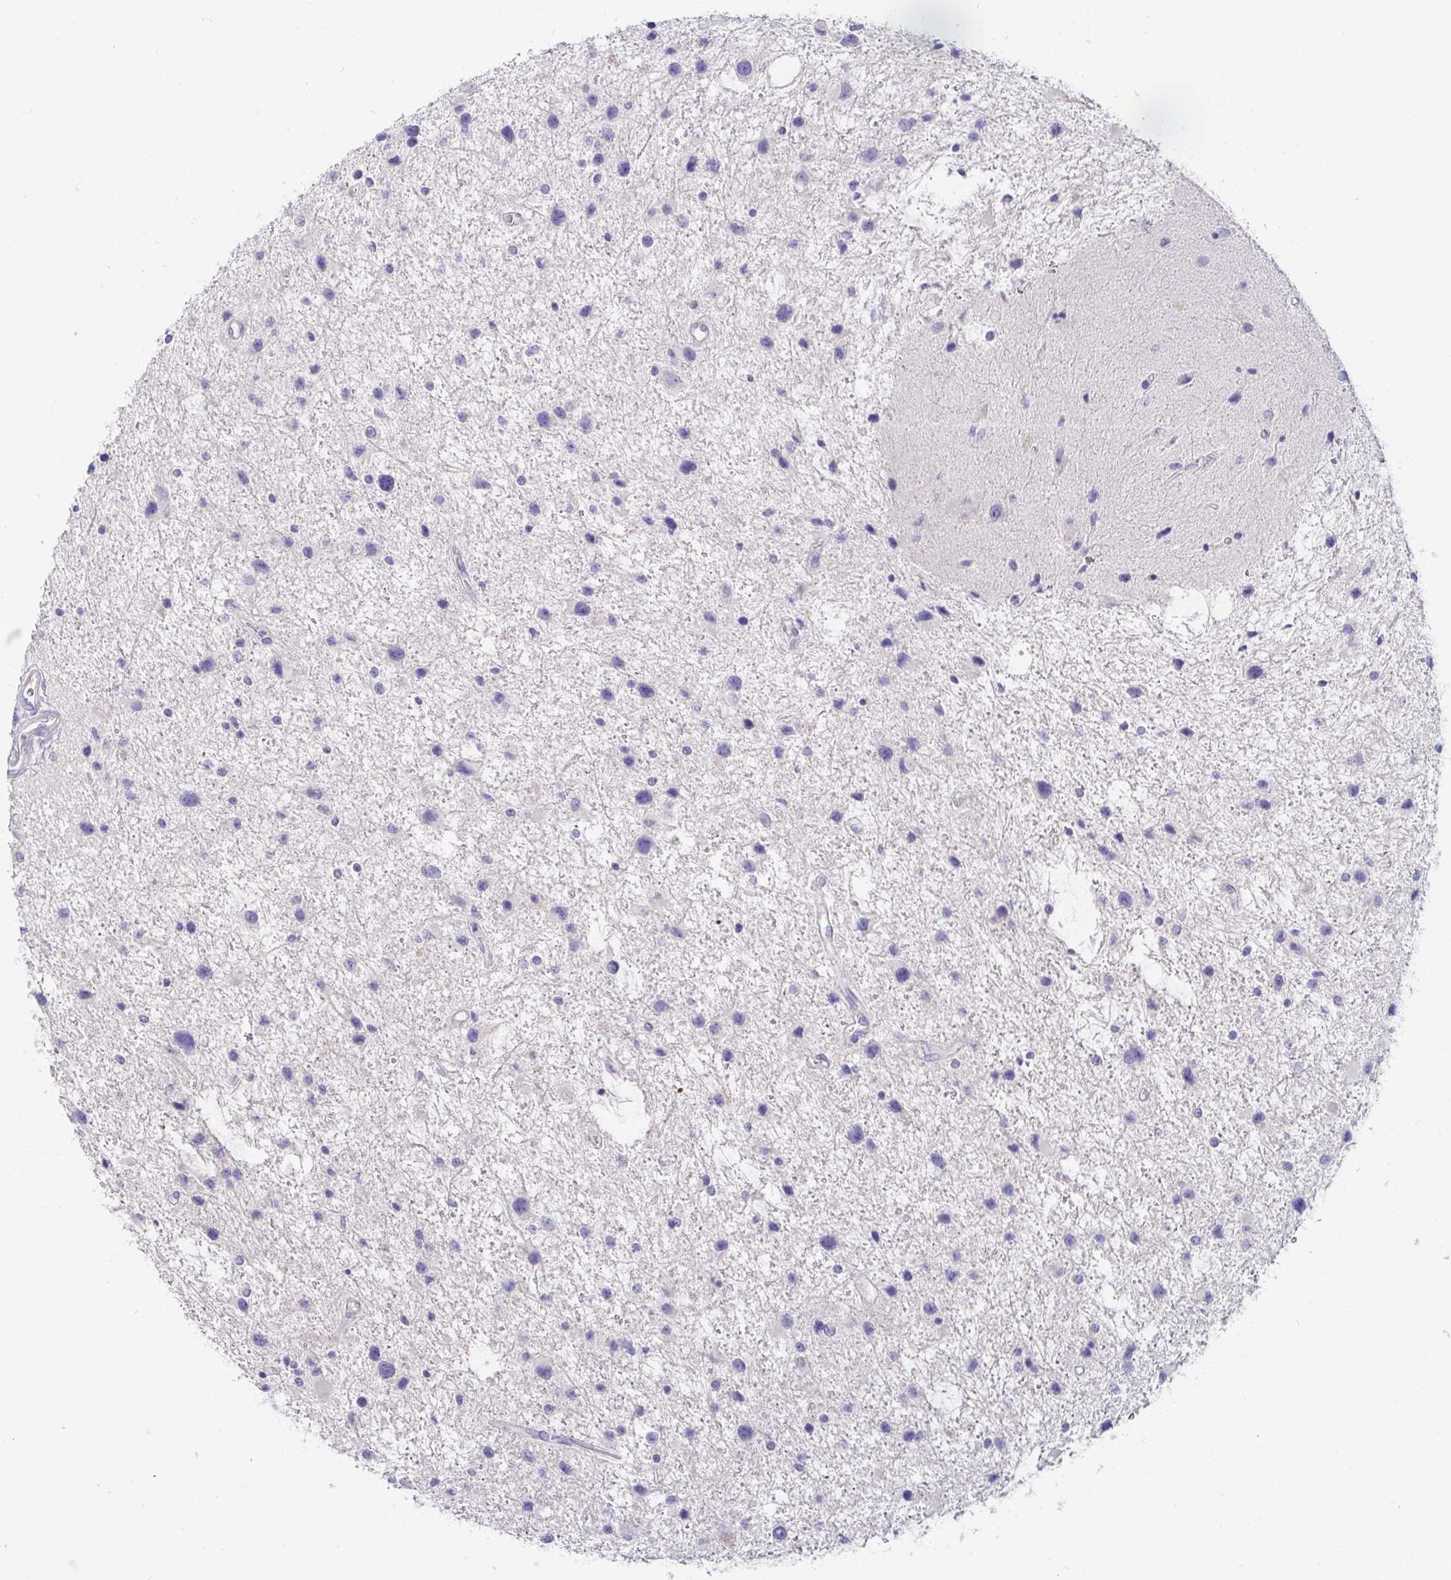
{"staining": {"intensity": "negative", "quantity": "none", "location": "none"}, "tissue": "glioma", "cell_type": "Tumor cells", "image_type": "cancer", "snomed": [{"axis": "morphology", "description": "Glioma, malignant, Low grade"}, {"axis": "topography", "description": "Brain"}], "caption": "A high-resolution photomicrograph shows immunohistochemistry (IHC) staining of malignant low-grade glioma, which displays no significant expression in tumor cells. Nuclei are stained in blue.", "gene": "C4orf17", "patient": {"sex": "female", "age": 32}}